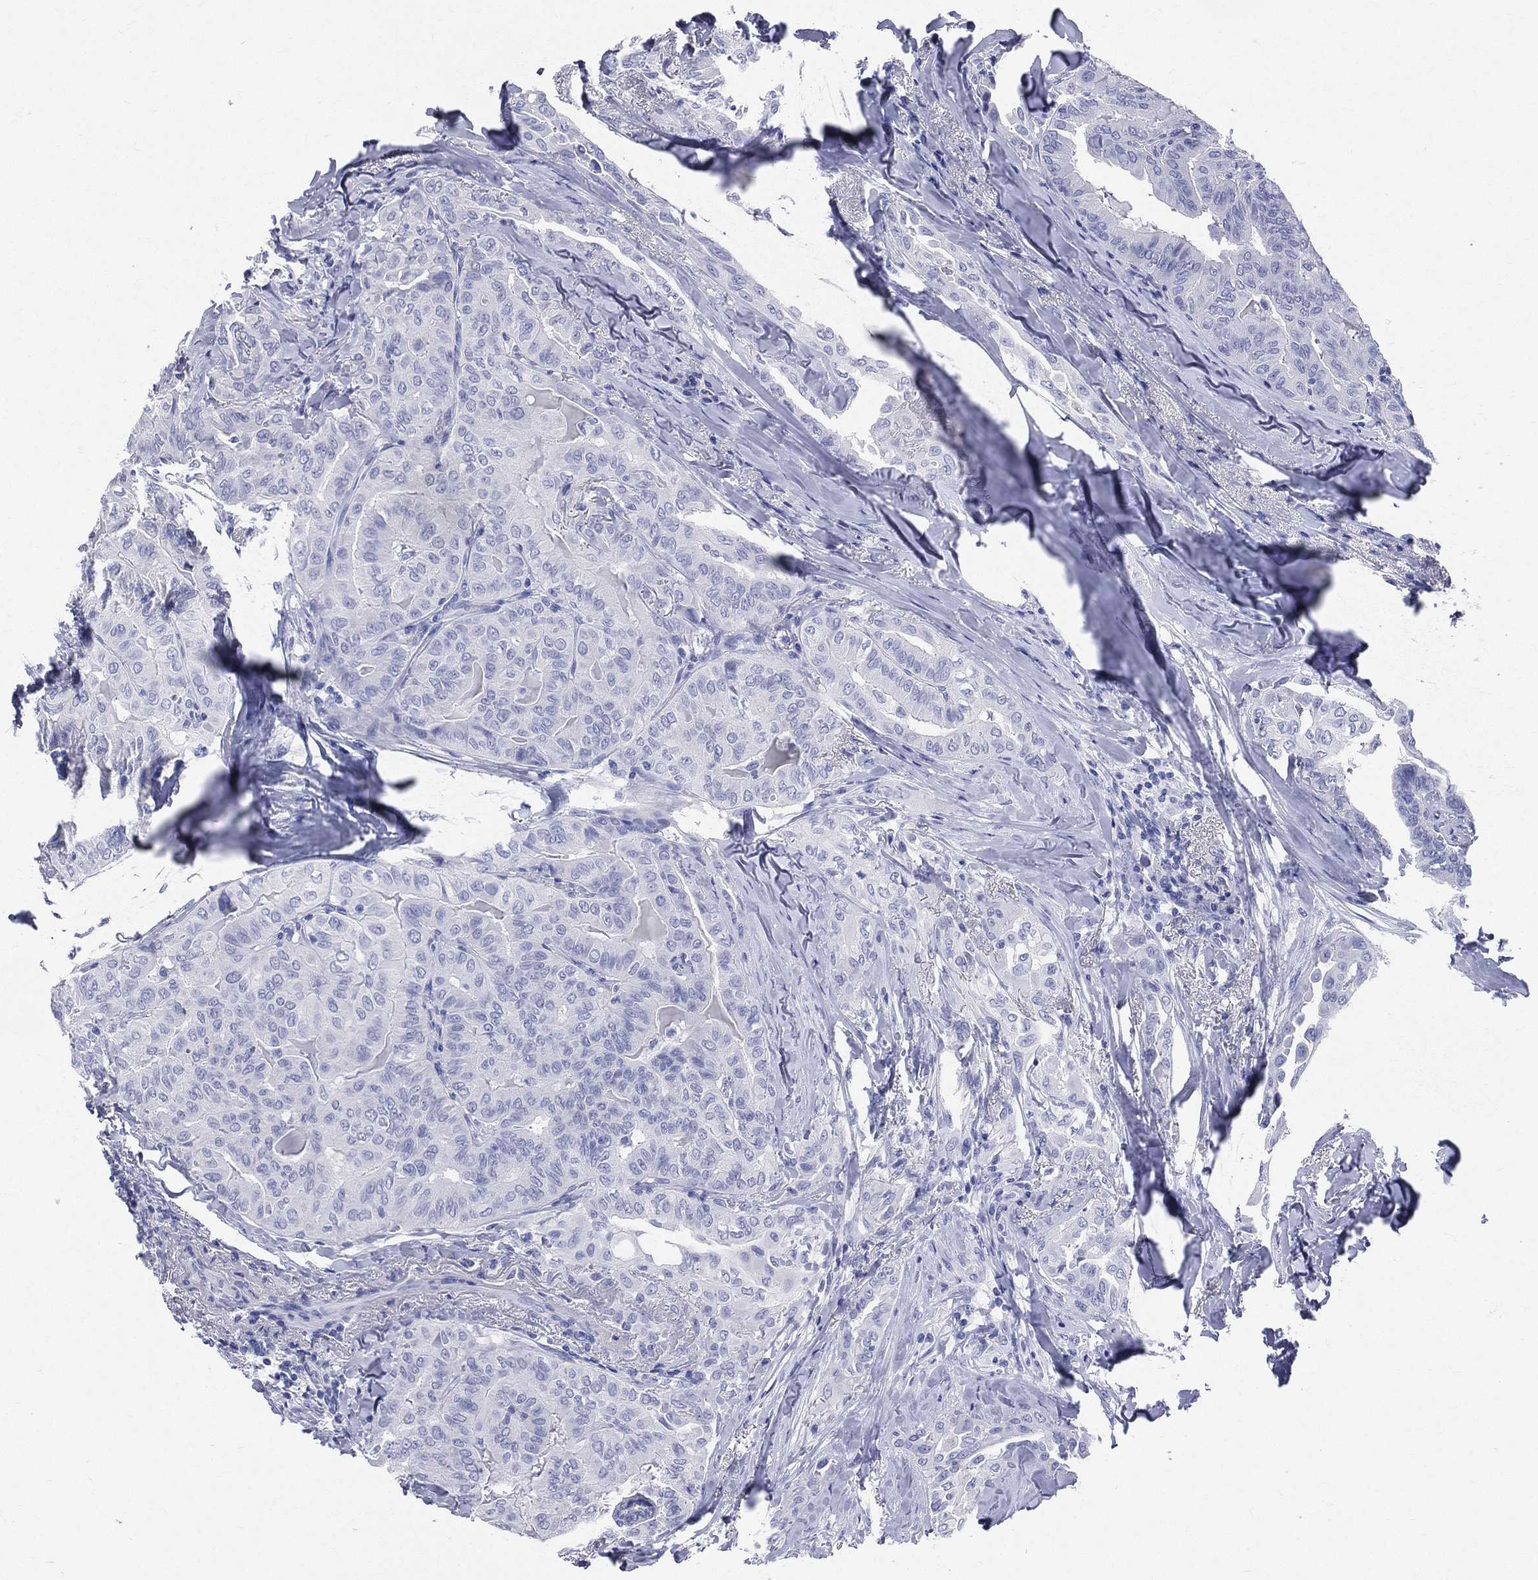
{"staining": {"intensity": "negative", "quantity": "none", "location": "none"}, "tissue": "thyroid cancer", "cell_type": "Tumor cells", "image_type": "cancer", "snomed": [{"axis": "morphology", "description": "Papillary adenocarcinoma, NOS"}, {"axis": "topography", "description": "Thyroid gland"}], "caption": "Immunohistochemical staining of human papillary adenocarcinoma (thyroid) reveals no significant positivity in tumor cells.", "gene": "CYLC1", "patient": {"sex": "female", "age": 68}}